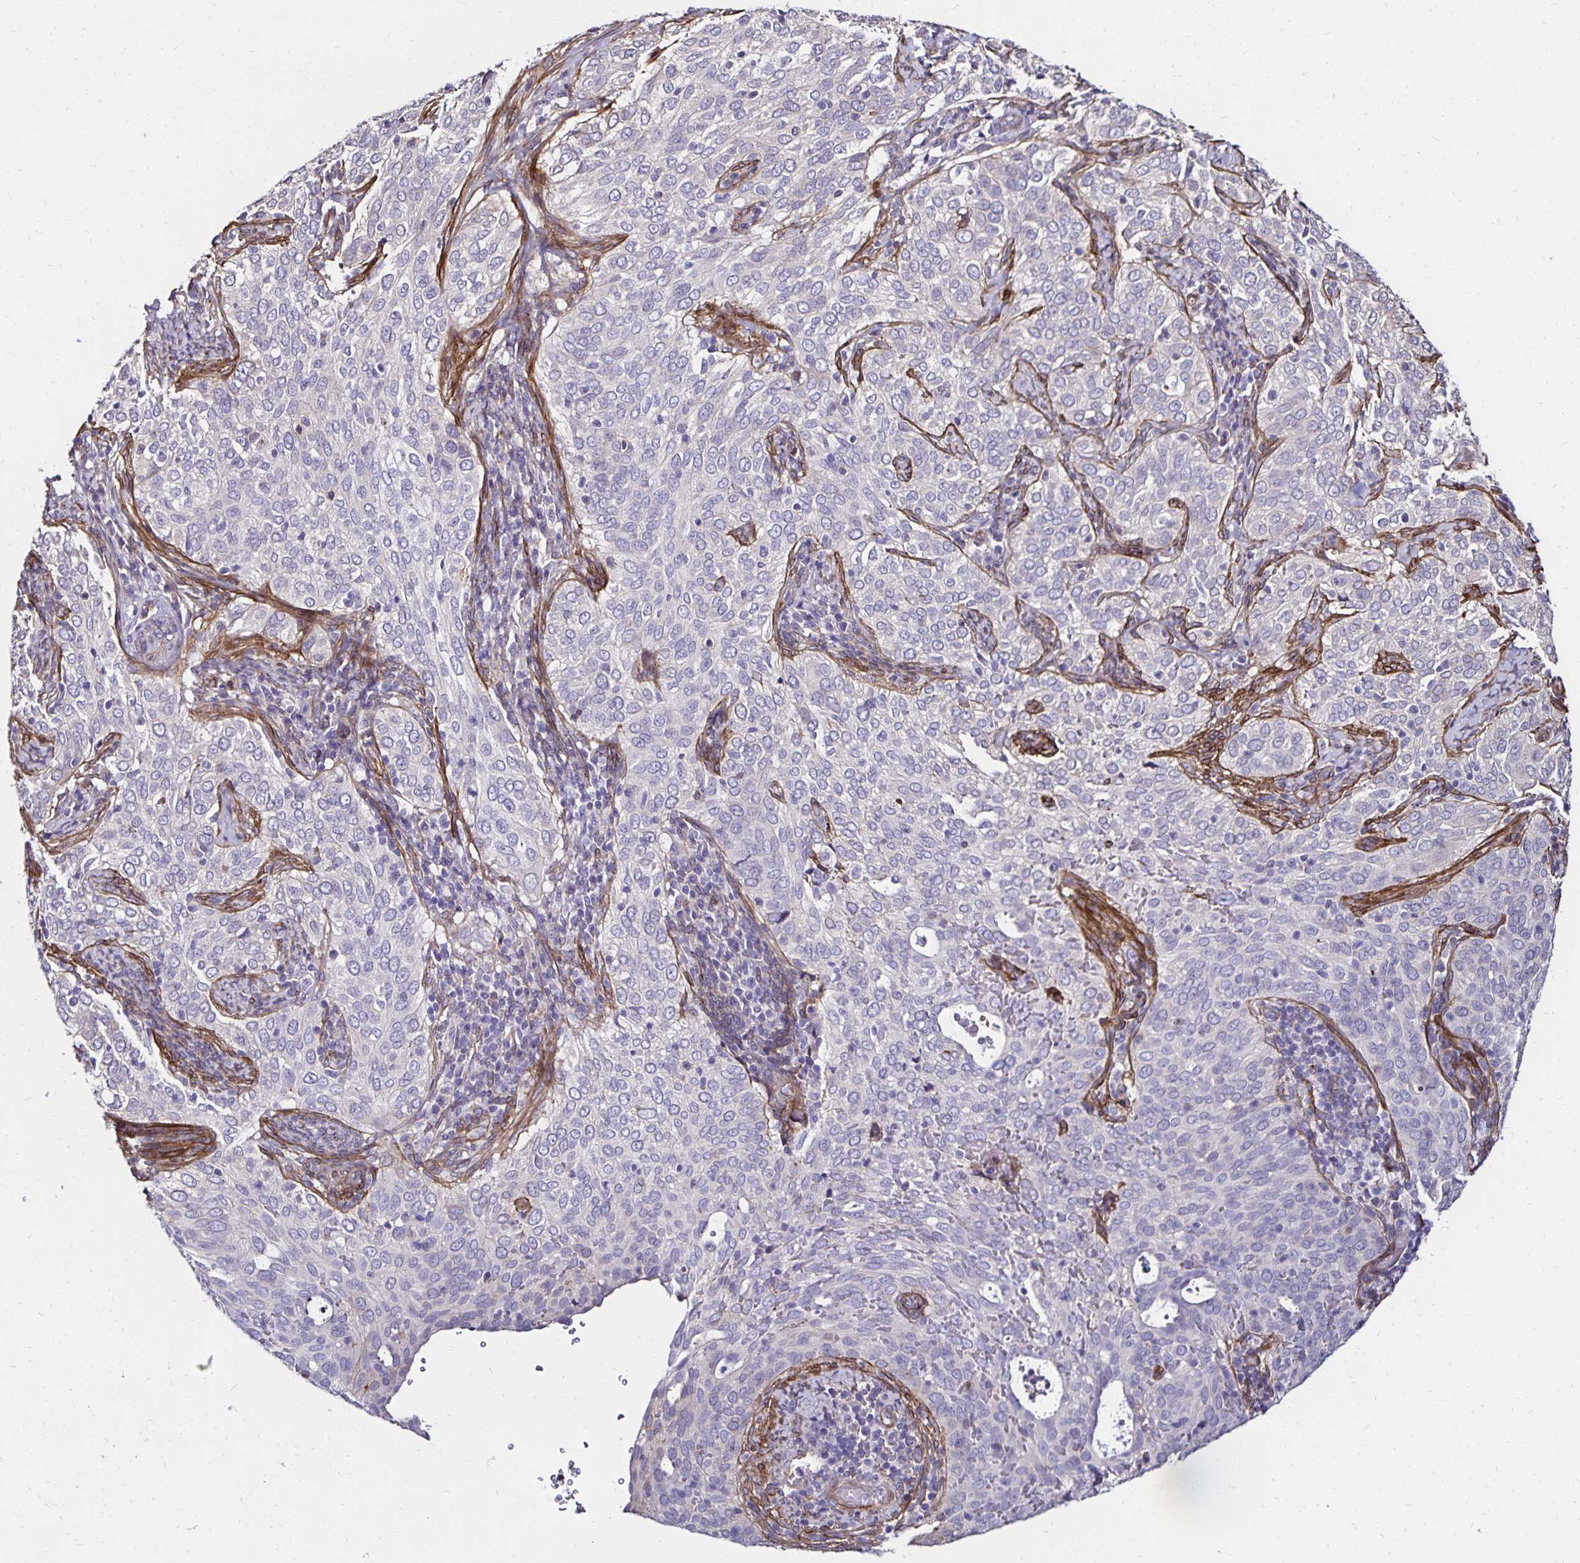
{"staining": {"intensity": "negative", "quantity": "none", "location": "none"}, "tissue": "cervical cancer", "cell_type": "Tumor cells", "image_type": "cancer", "snomed": [{"axis": "morphology", "description": "Squamous cell carcinoma, NOS"}, {"axis": "topography", "description": "Cervix"}], "caption": "This is an IHC image of squamous cell carcinoma (cervical). There is no expression in tumor cells.", "gene": "ITGB1", "patient": {"sex": "female", "age": 38}}